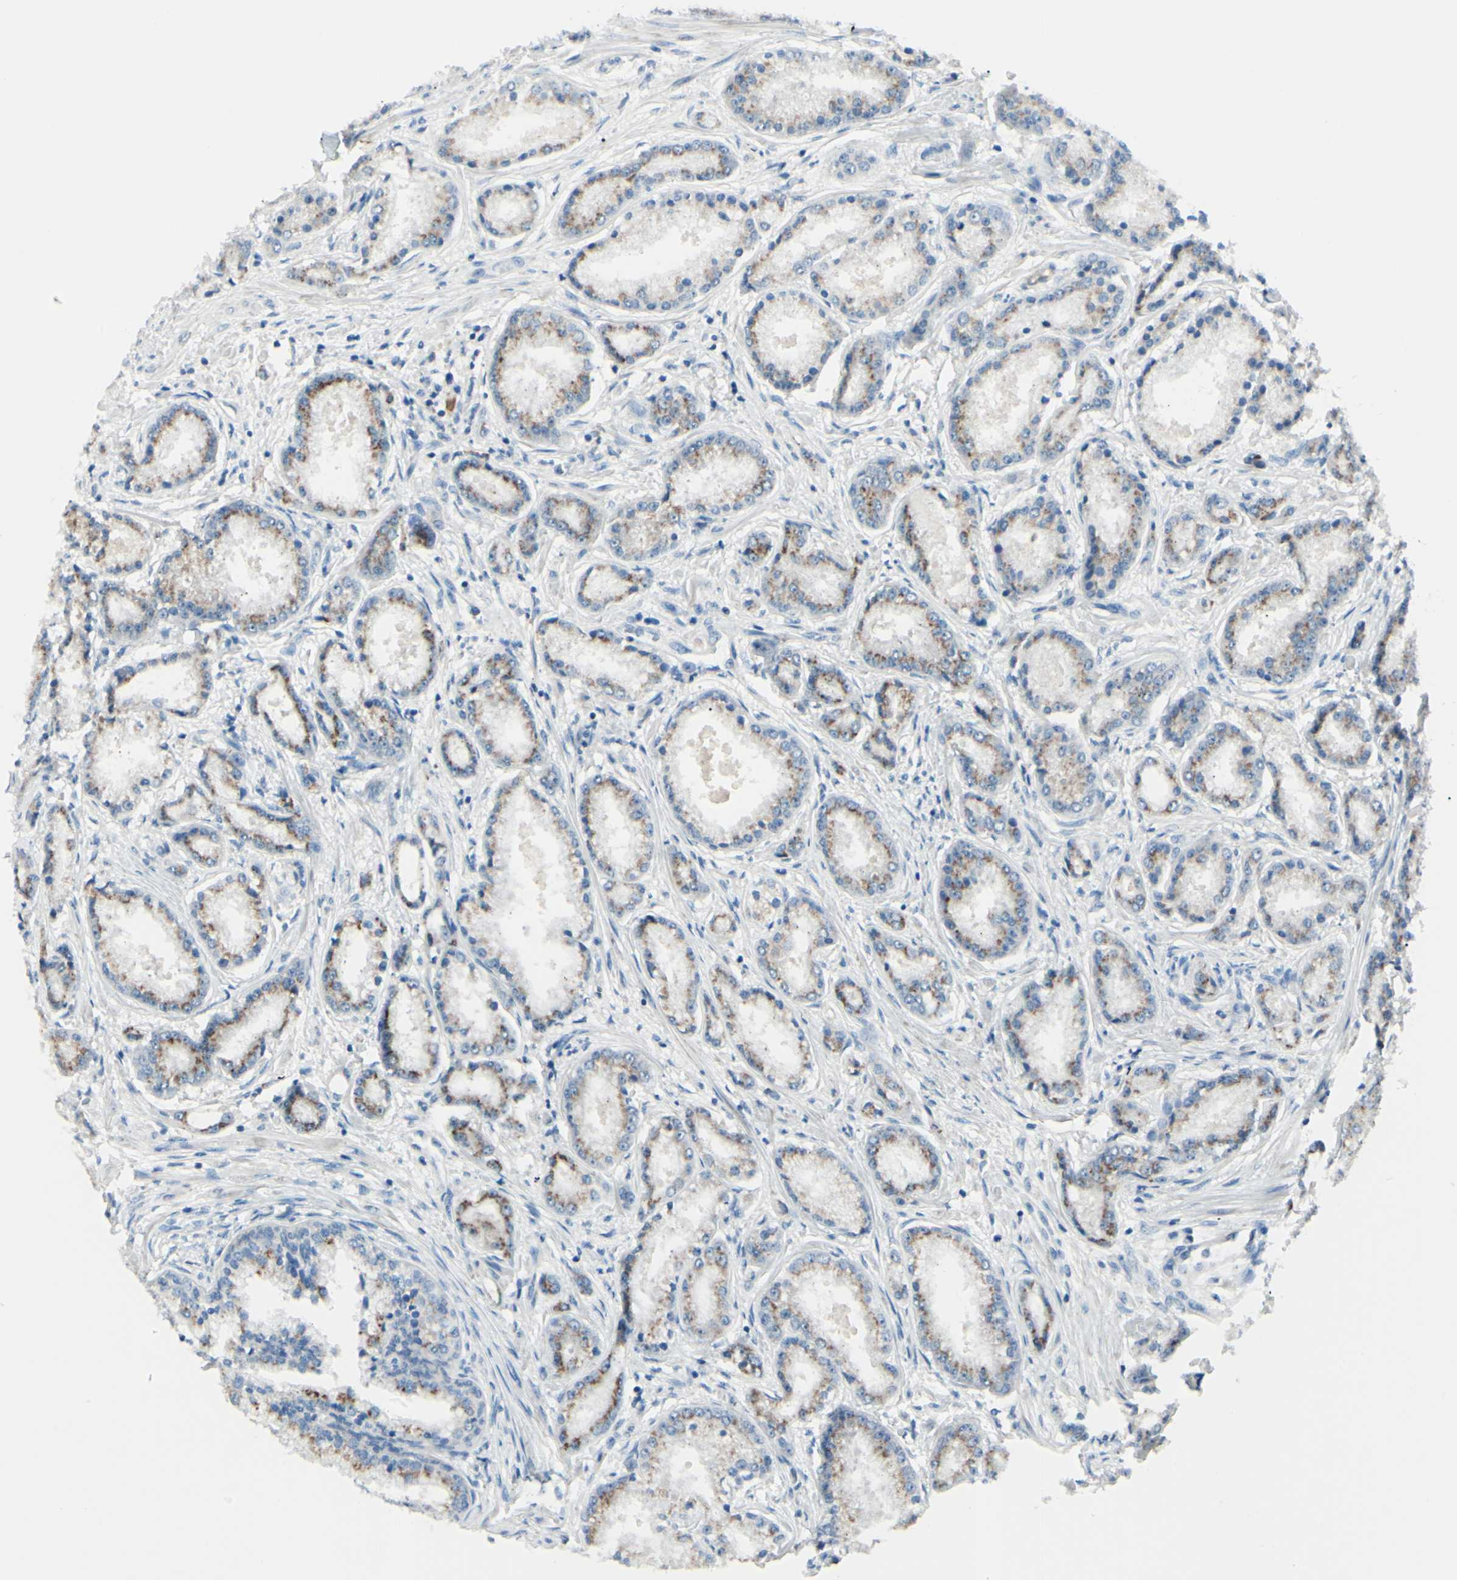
{"staining": {"intensity": "moderate", "quantity": "25%-75%", "location": "cytoplasmic/membranous"}, "tissue": "prostate cancer", "cell_type": "Tumor cells", "image_type": "cancer", "snomed": [{"axis": "morphology", "description": "Adenocarcinoma, High grade"}, {"axis": "topography", "description": "Prostate"}], "caption": "DAB immunohistochemical staining of high-grade adenocarcinoma (prostate) displays moderate cytoplasmic/membranous protein positivity in approximately 25%-75% of tumor cells.", "gene": "B4GALT1", "patient": {"sex": "male", "age": 59}}